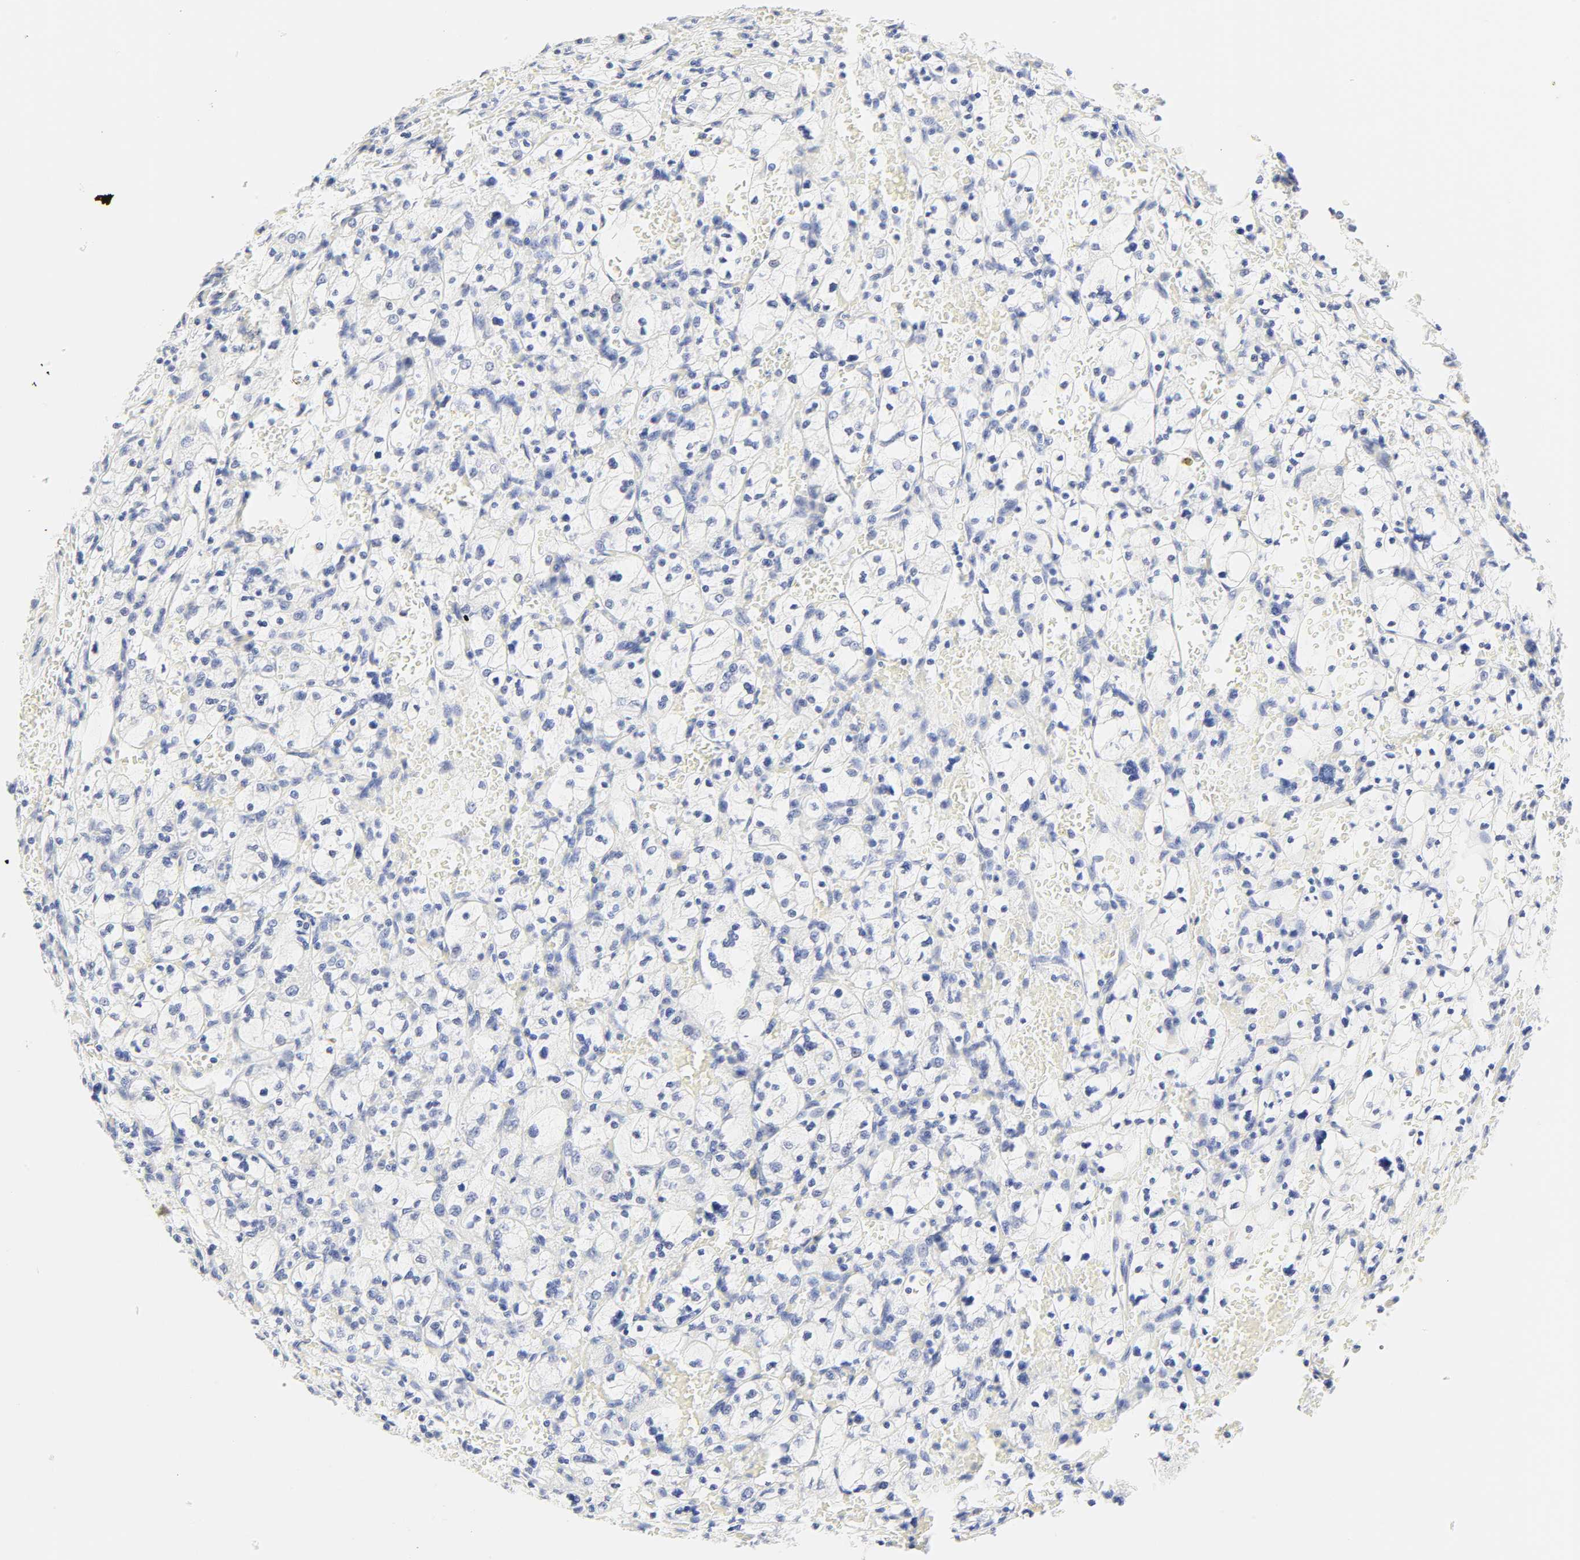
{"staining": {"intensity": "negative", "quantity": "none", "location": "none"}, "tissue": "renal cancer", "cell_type": "Tumor cells", "image_type": "cancer", "snomed": [{"axis": "morphology", "description": "Adenocarcinoma, NOS"}, {"axis": "topography", "description": "Kidney"}], "caption": "Protein analysis of renal adenocarcinoma exhibits no significant expression in tumor cells.", "gene": "SLCO1B3", "patient": {"sex": "female", "age": 83}}